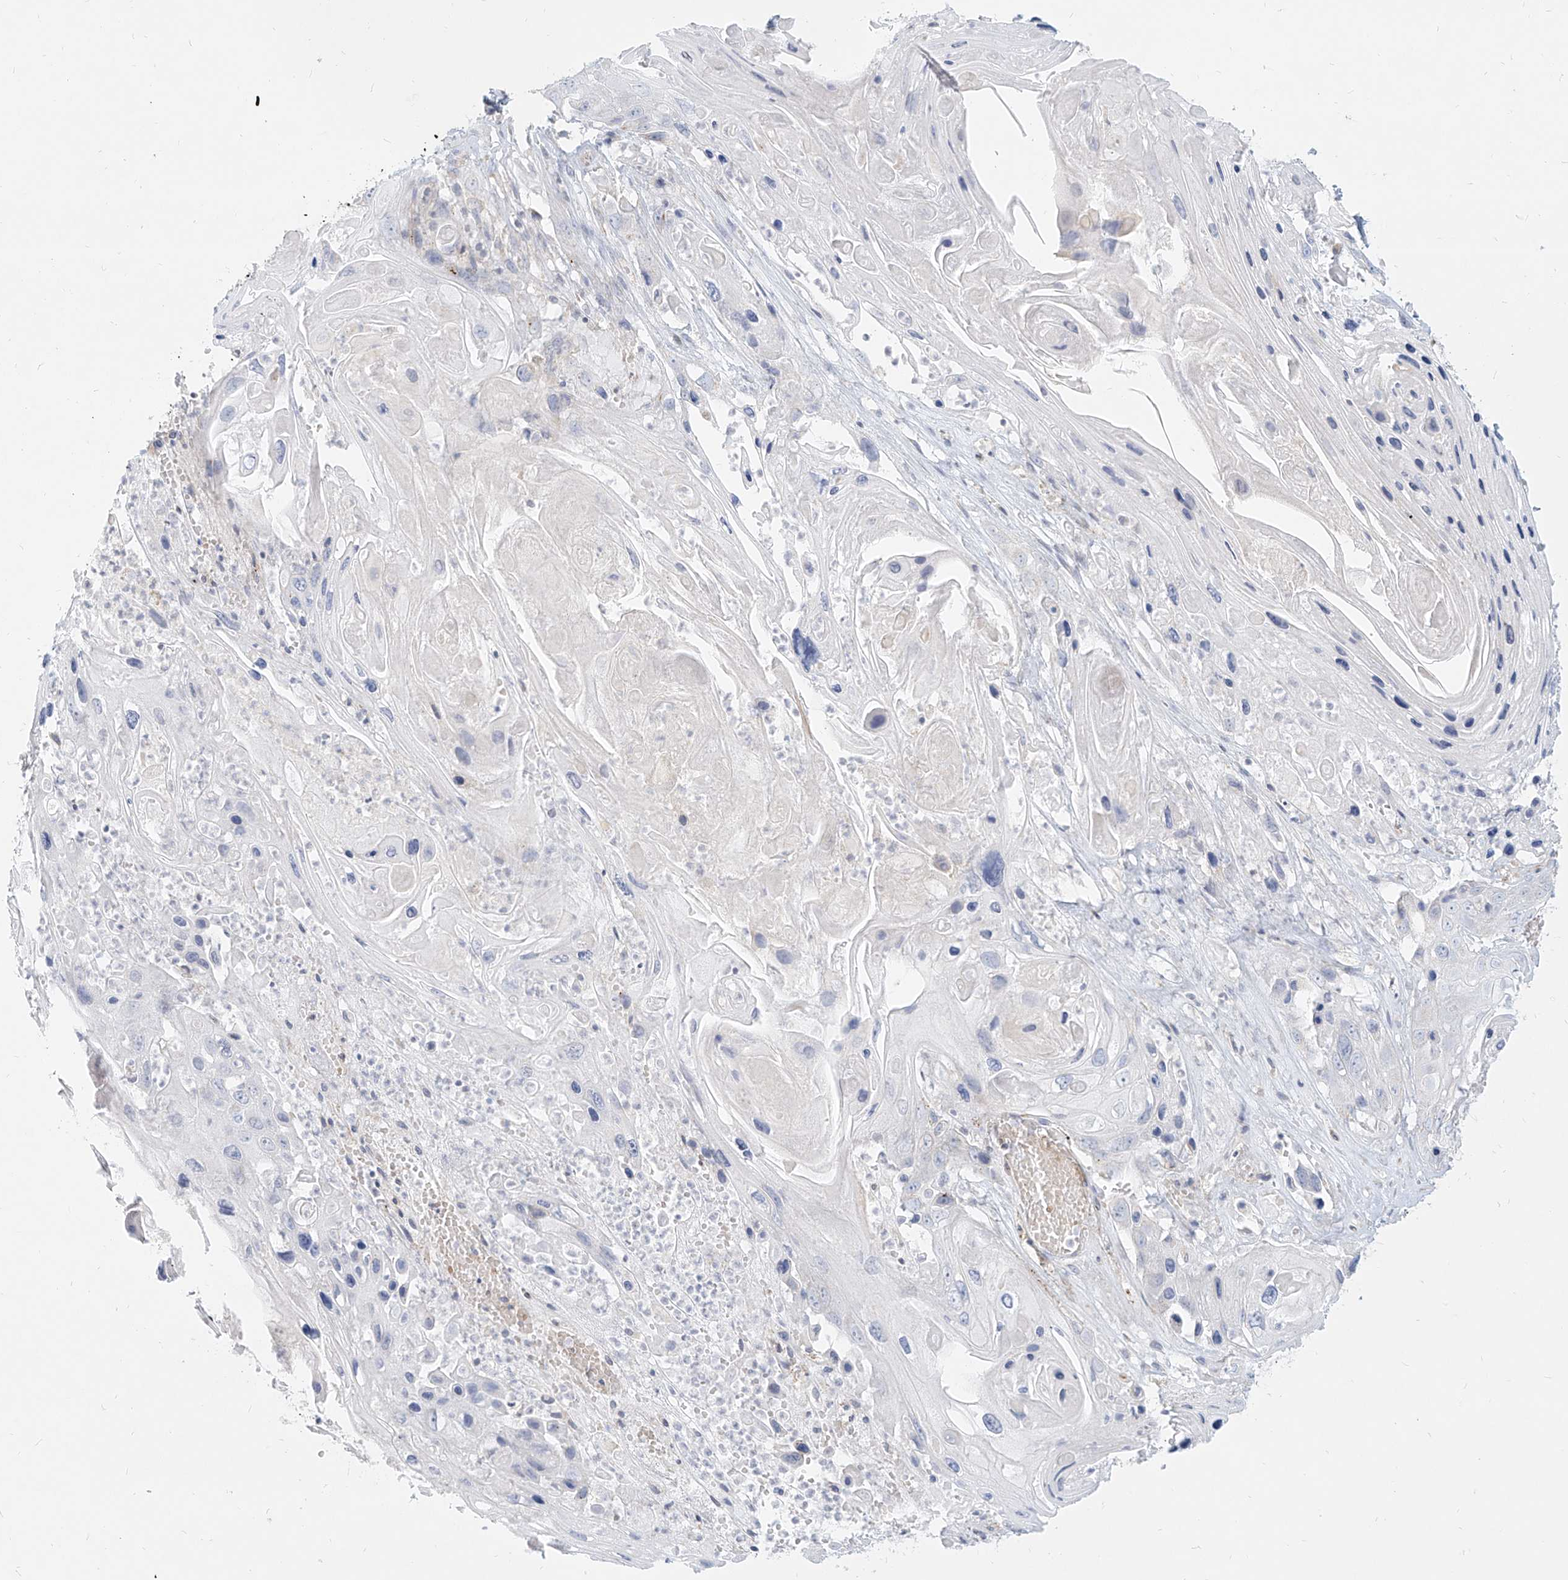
{"staining": {"intensity": "negative", "quantity": "none", "location": "none"}, "tissue": "skin cancer", "cell_type": "Tumor cells", "image_type": "cancer", "snomed": [{"axis": "morphology", "description": "Squamous cell carcinoma, NOS"}, {"axis": "topography", "description": "Skin"}], "caption": "Human squamous cell carcinoma (skin) stained for a protein using IHC exhibits no staining in tumor cells.", "gene": "ITPKB", "patient": {"sex": "male", "age": 55}}